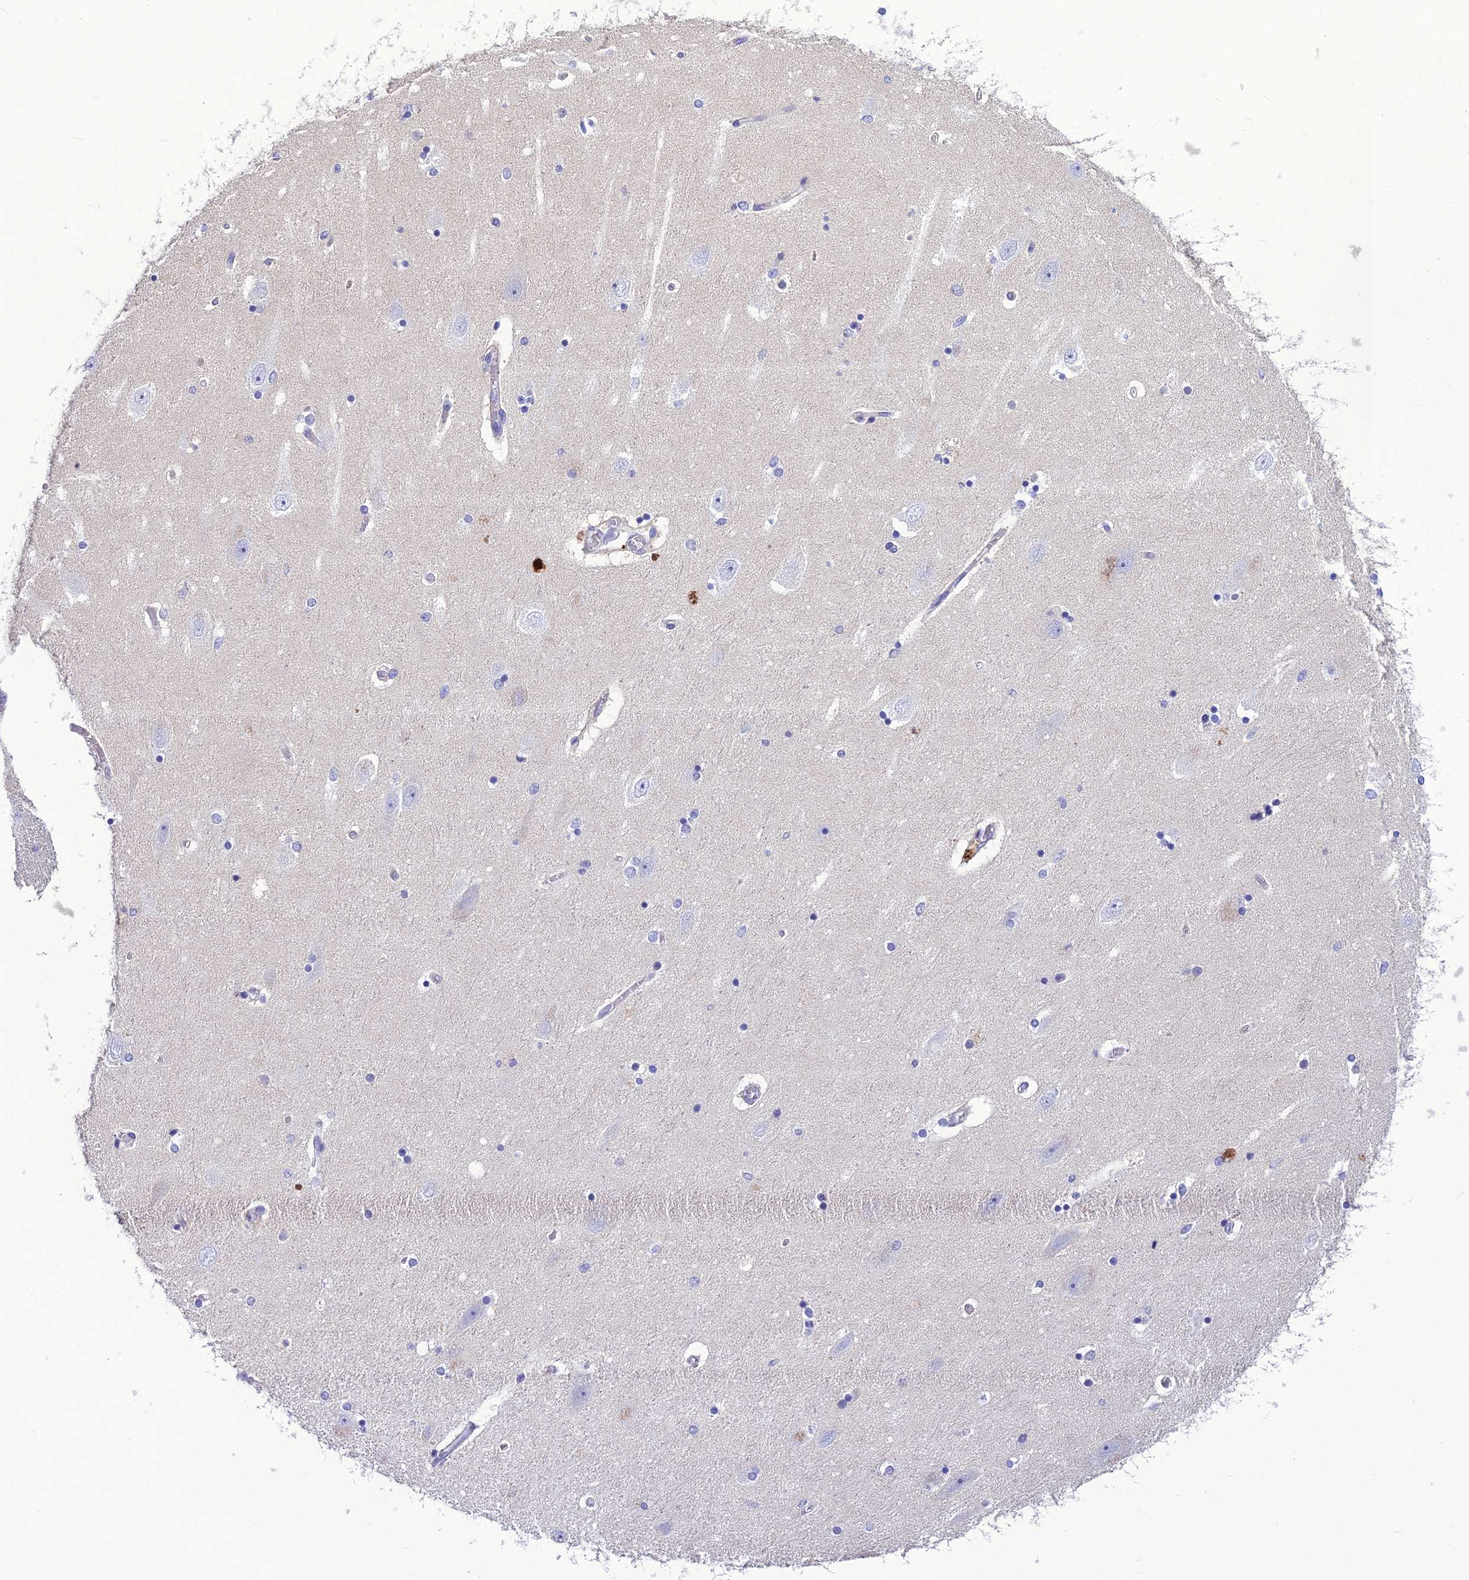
{"staining": {"intensity": "negative", "quantity": "none", "location": "none"}, "tissue": "hippocampus", "cell_type": "Glial cells", "image_type": "normal", "snomed": [{"axis": "morphology", "description": "Normal tissue, NOS"}, {"axis": "topography", "description": "Hippocampus"}], "caption": "DAB (3,3'-diaminobenzidine) immunohistochemical staining of unremarkable hippocampus displays no significant positivity in glial cells. The staining is performed using DAB (3,3'-diaminobenzidine) brown chromogen with nuclei counter-stained in using hematoxylin.", "gene": "BBS2", "patient": {"sex": "female", "age": 54}}